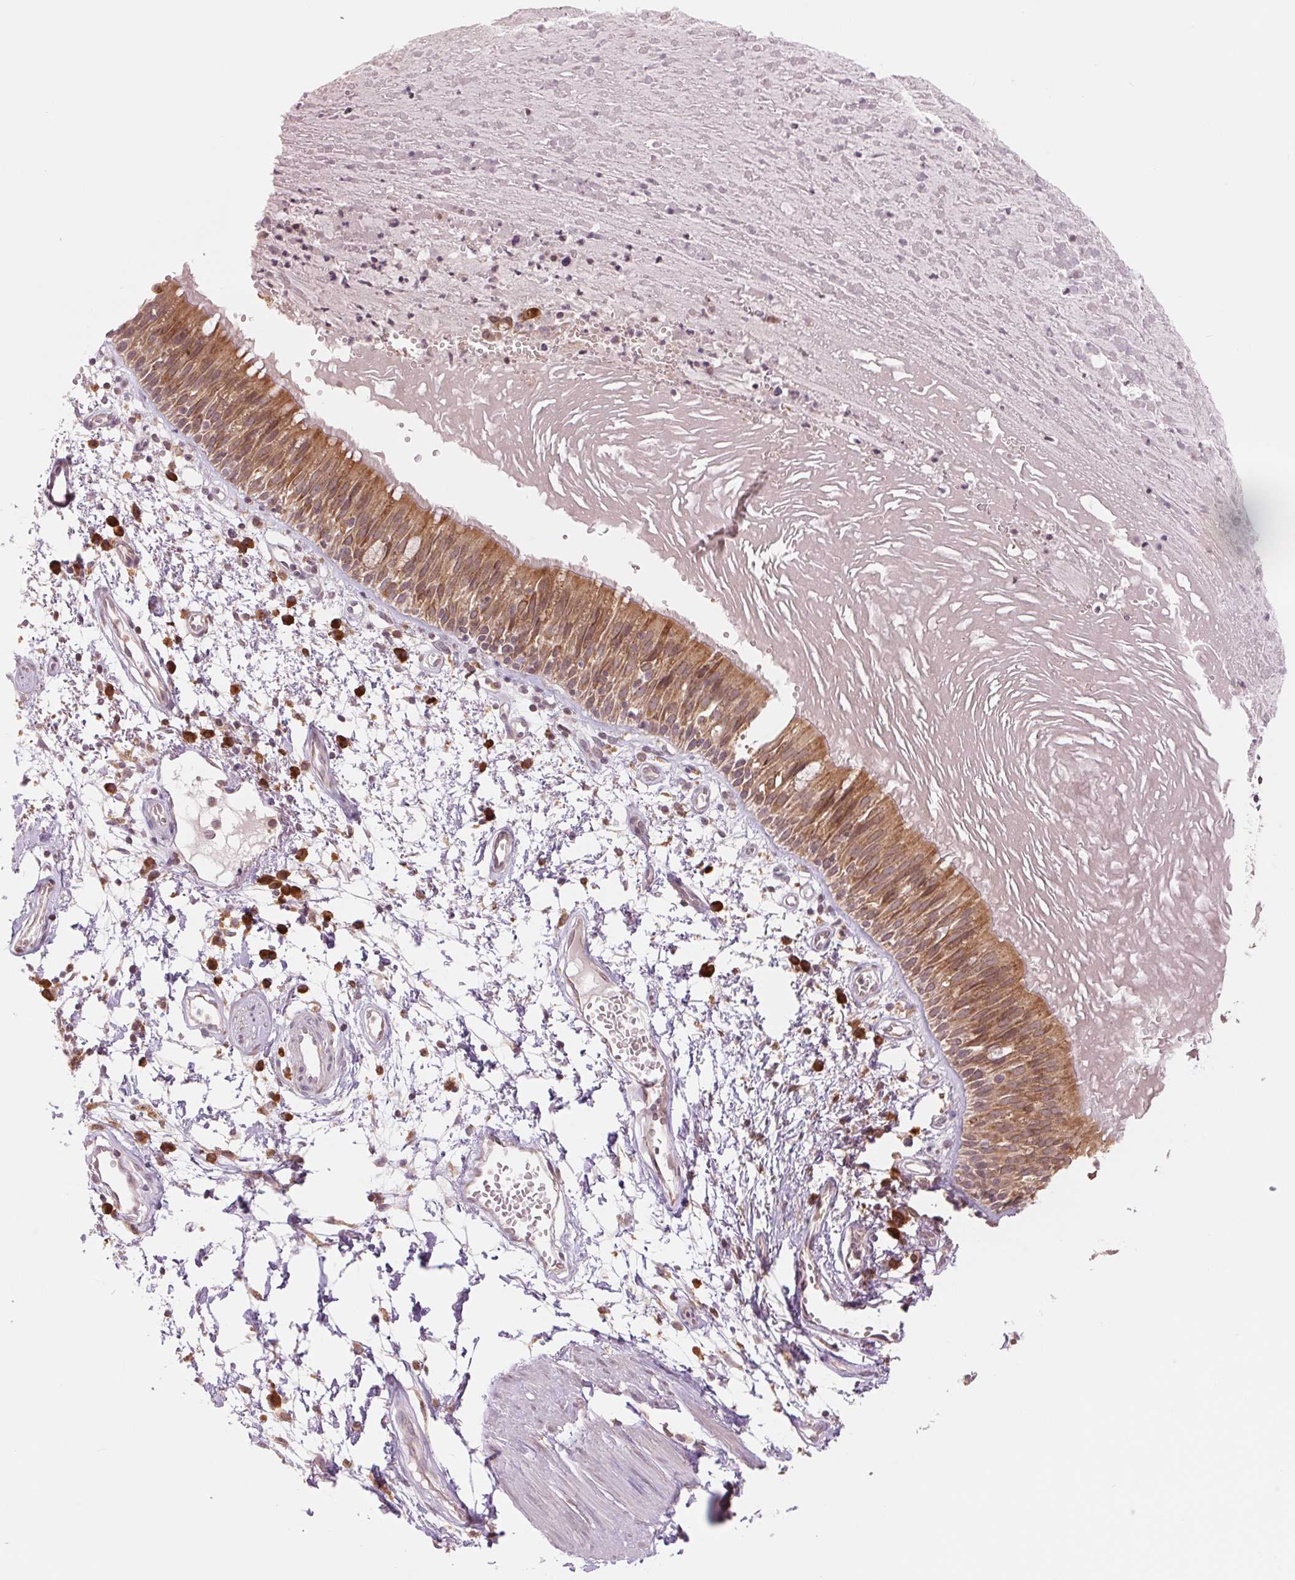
{"staining": {"intensity": "moderate", "quantity": ">75%", "location": "cytoplasmic/membranous"}, "tissue": "bronchus", "cell_type": "Respiratory epithelial cells", "image_type": "normal", "snomed": [{"axis": "morphology", "description": "Normal tissue, NOS"}, {"axis": "morphology", "description": "Squamous cell carcinoma, NOS"}, {"axis": "topography", "description": "Cartilage tissue"}, {"axis": "topography", "description": "Bronchus"}, {"axis": "topography", "description": "Lung"}], "caption": "Immunohistochemical staining of normal bronchus demonstrates >75% levels of moderate cytoplasmic/membranous protein staining in about >75% of respiratory epithelial cells. The staining is performed using DAB brown chromogen to label protein expression. The nuclei are counter-stained blue using hematoxylin.", "gene": "TECR", "patient": {"sex": "male", "age": 66}}